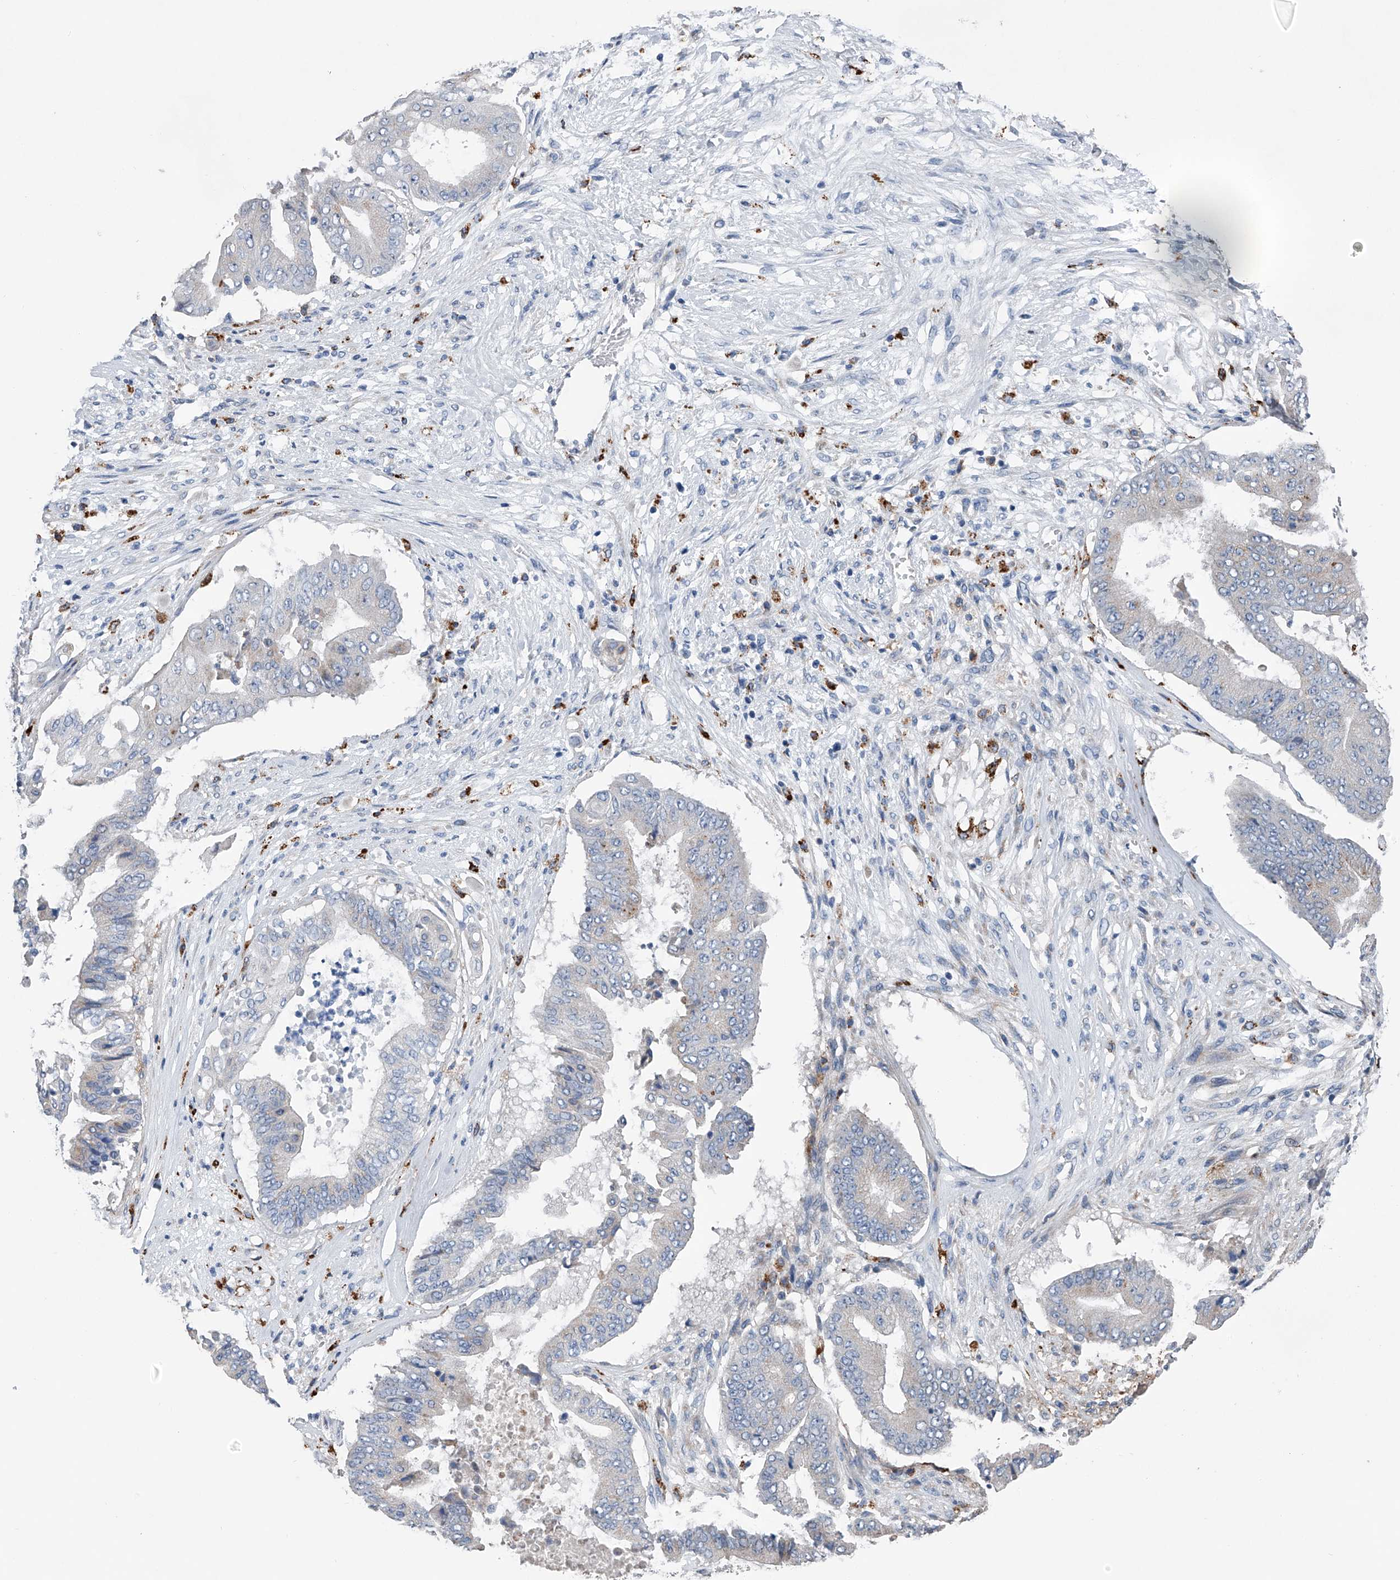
{"staining": {"intensity": "negative", "quantity": "none", "location": "none"}, "tissue": "pancreatic cancer", "cell_type": "Tumor cells", "image_type": "cancer", "snomed": [{"axis": "morphology", "description": "Adenocarcinoma, NOS"}, {"axis": "topography", "description": "Pancreas"}], "caption": "Pancreatic cancer (adenocarcinoma) was stained to show a protein in brown. There is no significant expression in tumor cells.", "gene": "ZNF772", "patient": {"sex": "female", "age": 77}}